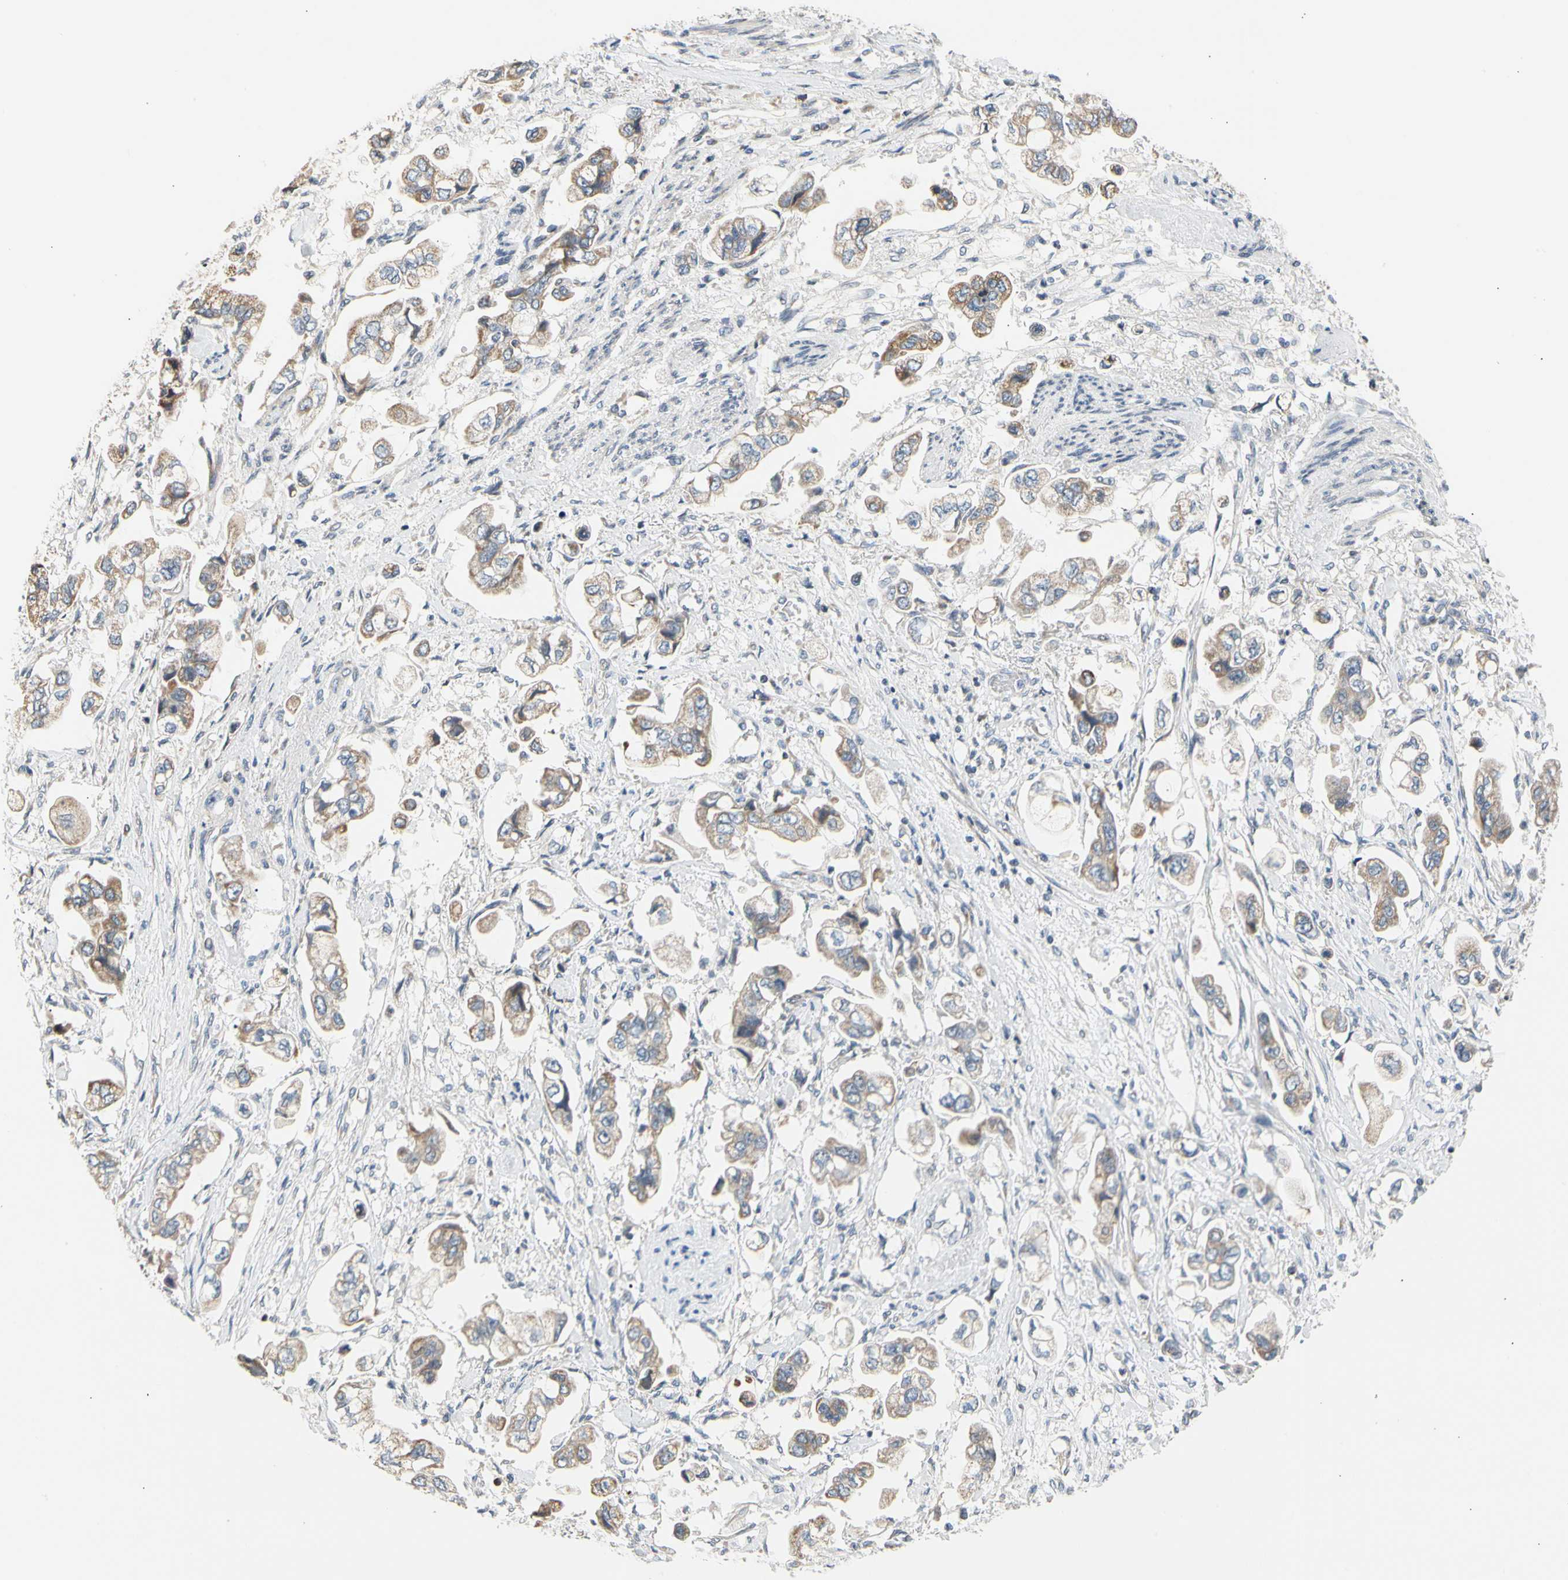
{"staining": {"intensity": "moderate", "quantity": "25%-75%", "location": "cytoplasmic/membranous"}, "tissue": "stomach cancer", "cell_type": "Tumor cells", "image_type": "cancer", "snomed": [{"axis": "morphology", "description": "Adenocarcinoma, NOS"}, {"axis": "topography", "description": "Stomach"}], "caption": "Stomach cancer (adenocarcinoma) stained for a protein displays moderate cytoplasmic/membranous positivity in tumor cells.", "gene": "SOX30", "patient": {"sex": "male", "age": 62}}